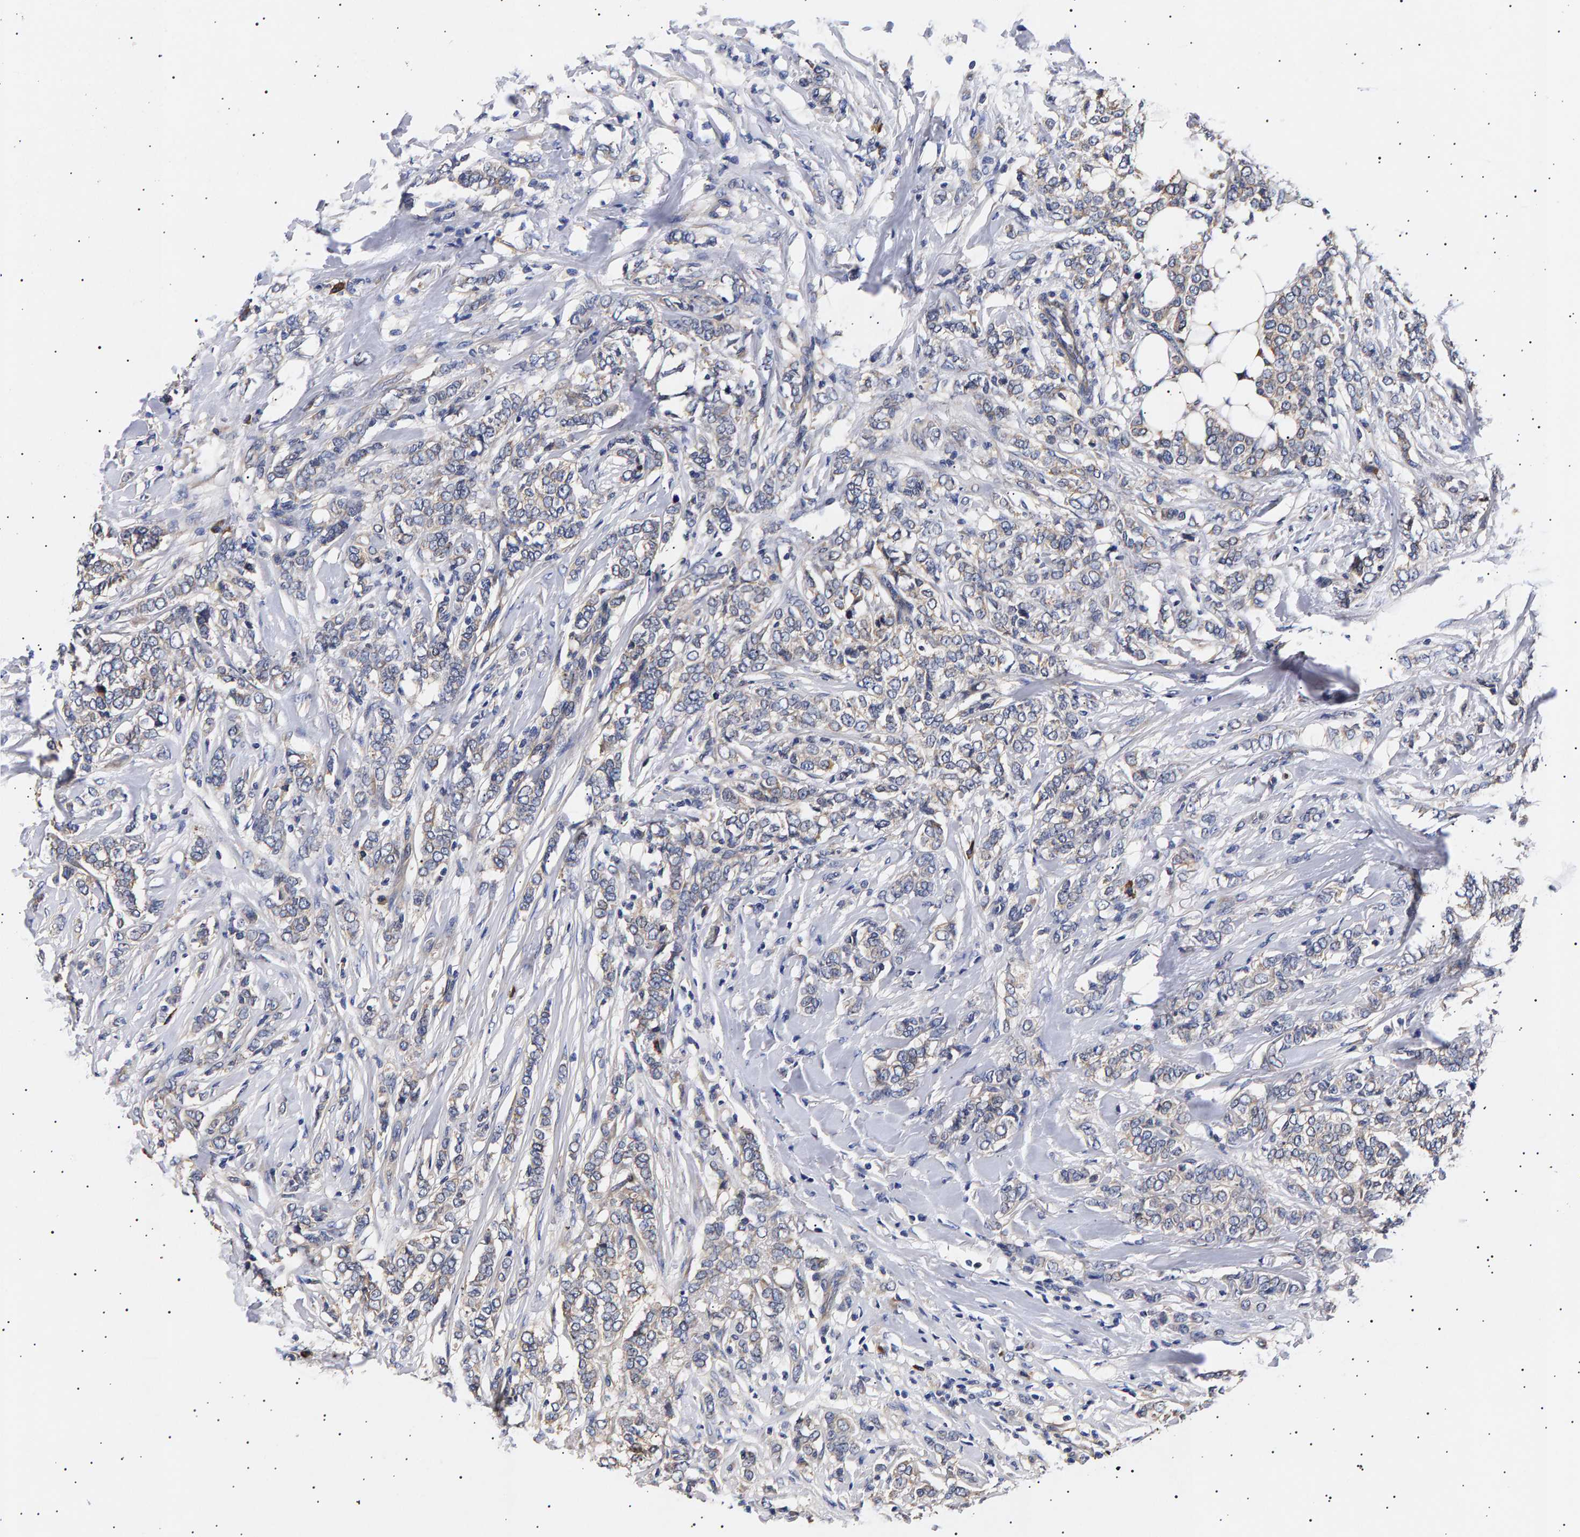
{"staining": {"intensity": "negative", "quantity": "none", "location": "none"}, "tissue": "breast cancer", "cell_type": "Tumor cells", "image_type": "cancer", "snomed": [{"axis": "morphology", "description": "Lobular carcinoma"}, {"axis": "topography", "description": "Skin"}, {"axis": "topography", "description": "Breast"}], "caption": "The IHC photomicrograph has no significant staining in tumor cells of breast lobular carcinoma tissue.", "gene": "ANKRD40", "patient": {"sex": "female", "age": 46}}